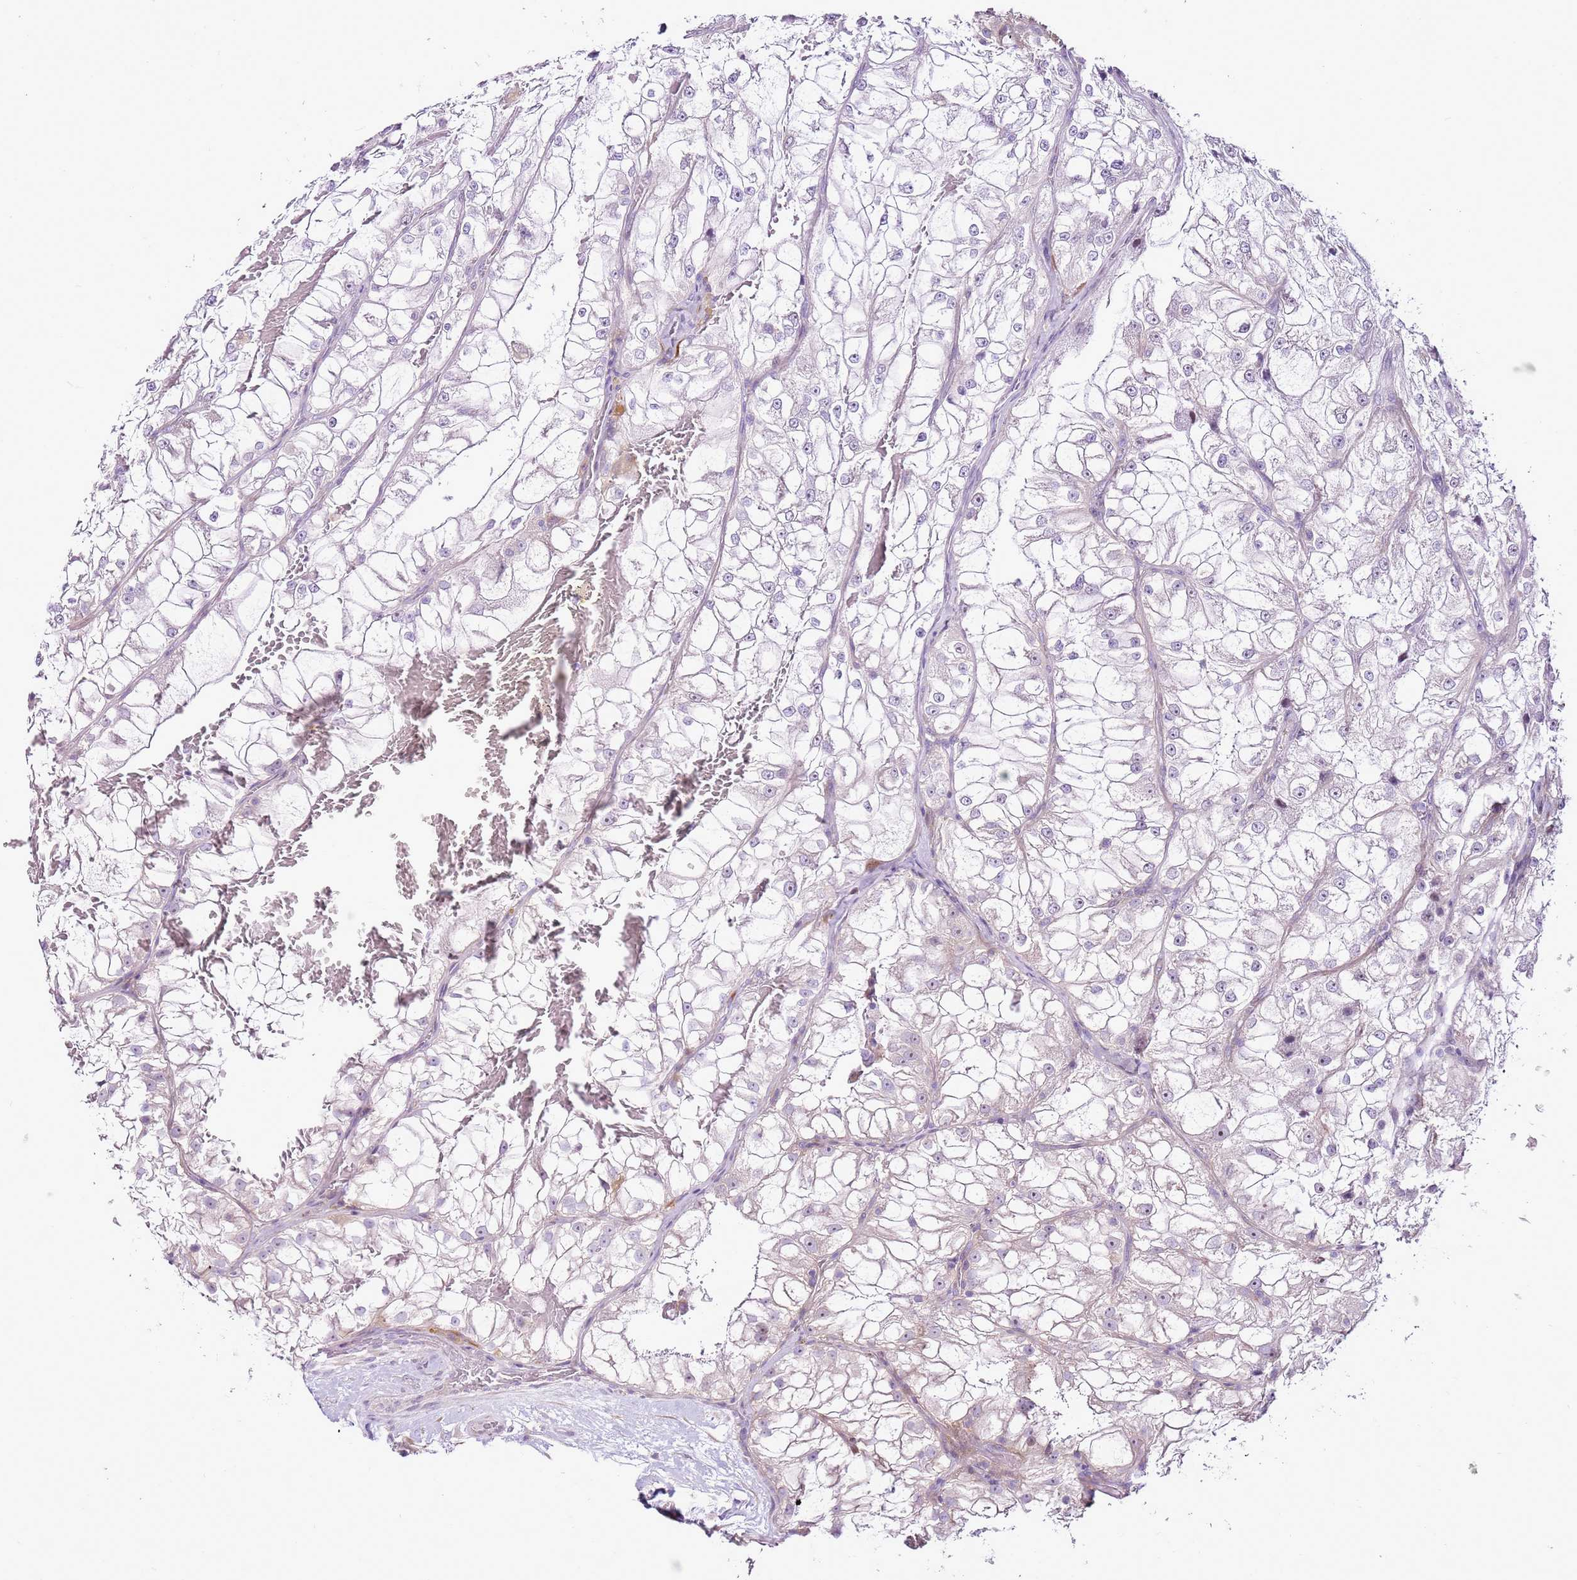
{"staining": {"intensity": "negative", "quantity": "none", "location": "none"}, "tissue": "renal cancer", "cell_type": "Tumor cells", "image_type": "cancer", "snomed": [{"axis": "morphology", "description": "Adenocarcinoma, NOS"}, {"axis": "topography", "description": "Kidney"}], "caption": "Tumor cells show no significant protein expression in adenocarcinoma (renal).", "gene": "SLC38A5", "patient": {"sex": "female", "age": 72}}